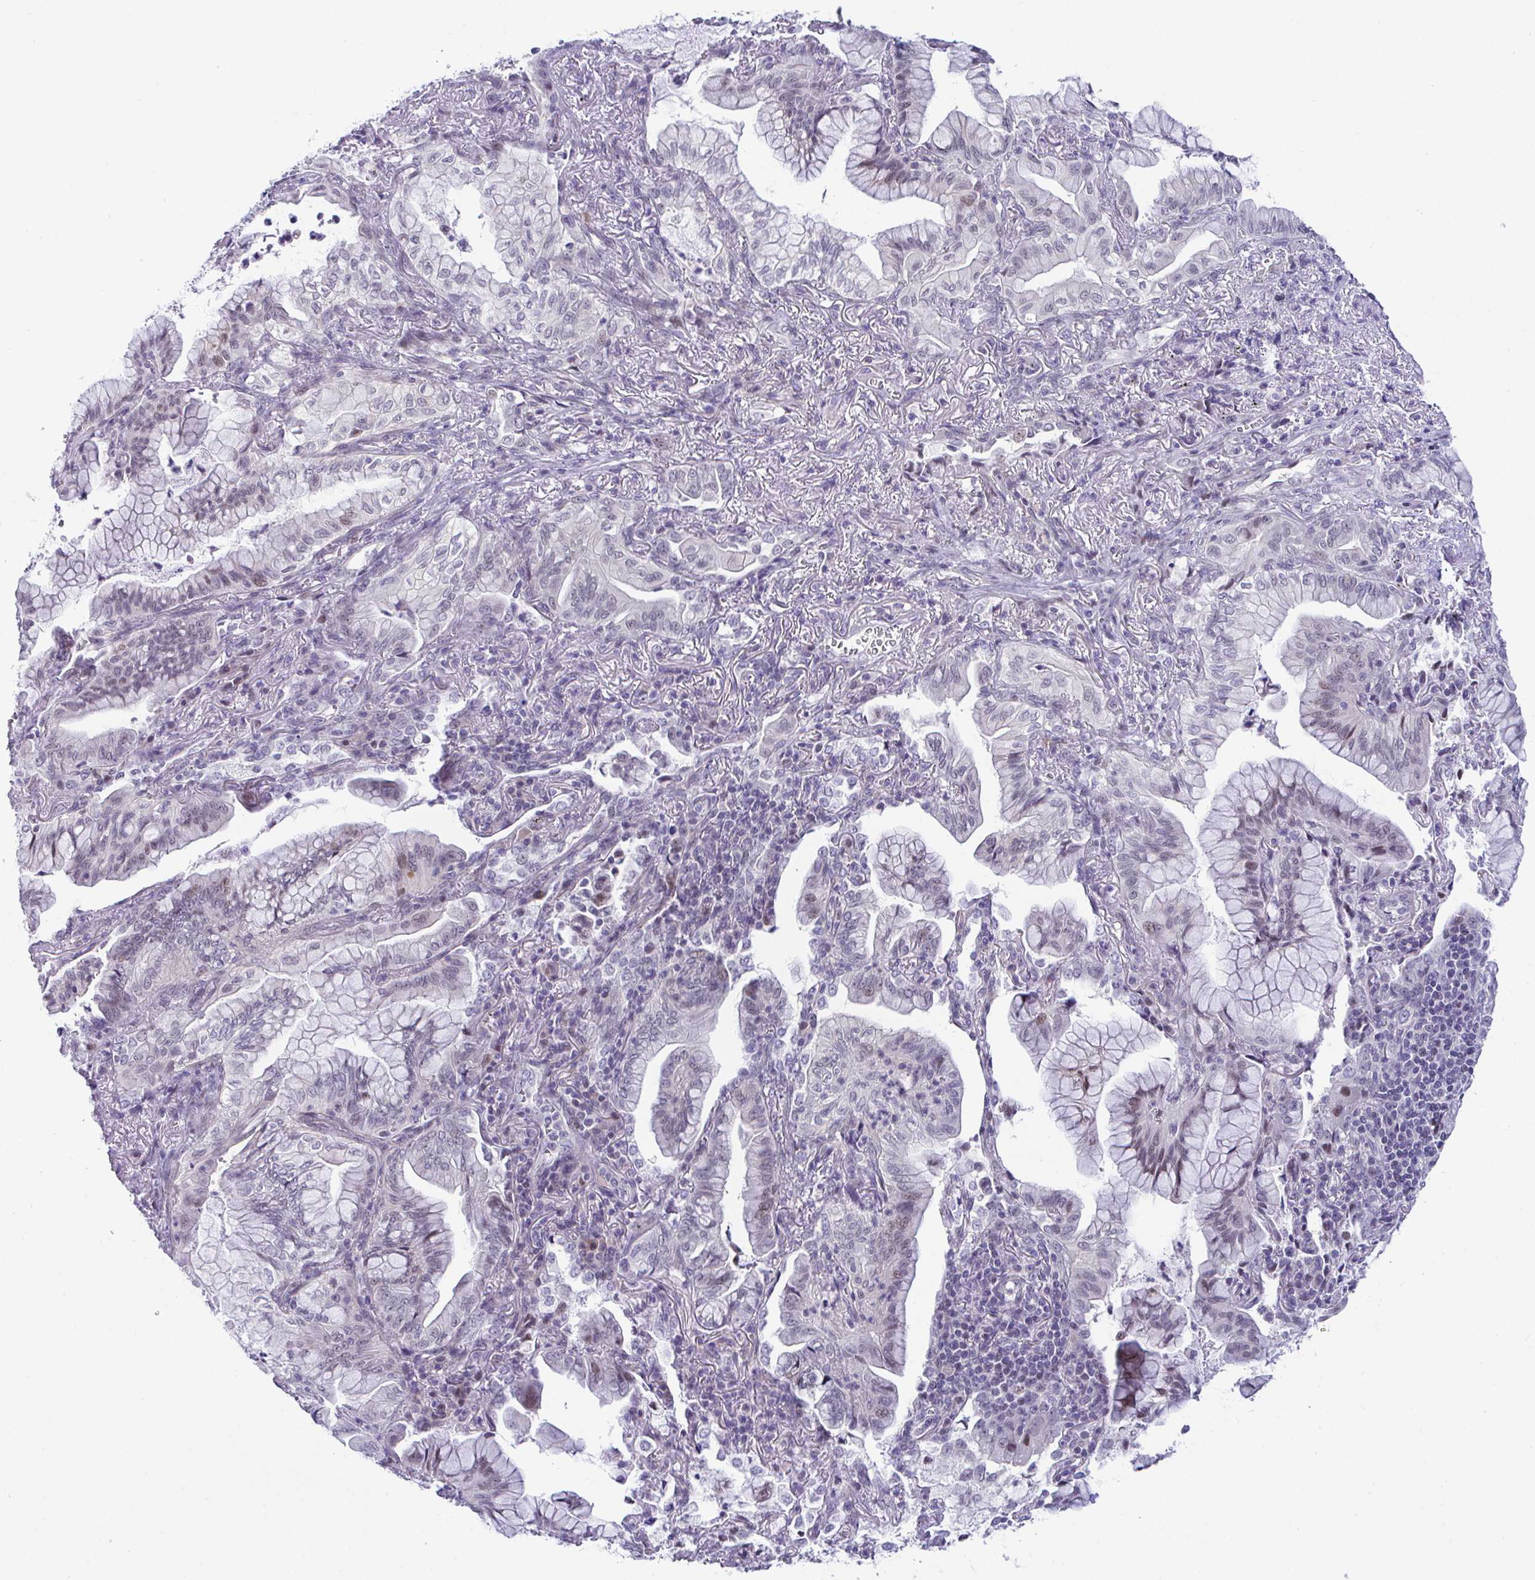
{"staining": {"intensity": "weak", "quantity": "25%-75%", "location": "nuclear"}, "tissue": "lung cancer", "cell_type": "Tumor cells", "image_type": "cancer", "snomed": [{"axis": "morphology", "description": "Adenocarcinoma, NOS"}, {"axis": "topography", "description": "Lung"}], "caption": "Immunohistochemical staining of lung adenocarcinoma exhibits weak nuclear protein staining in about 25%-75% of tumor cells.", "gene": "USP35", "patient": {"sex": "male", "age": 77}}